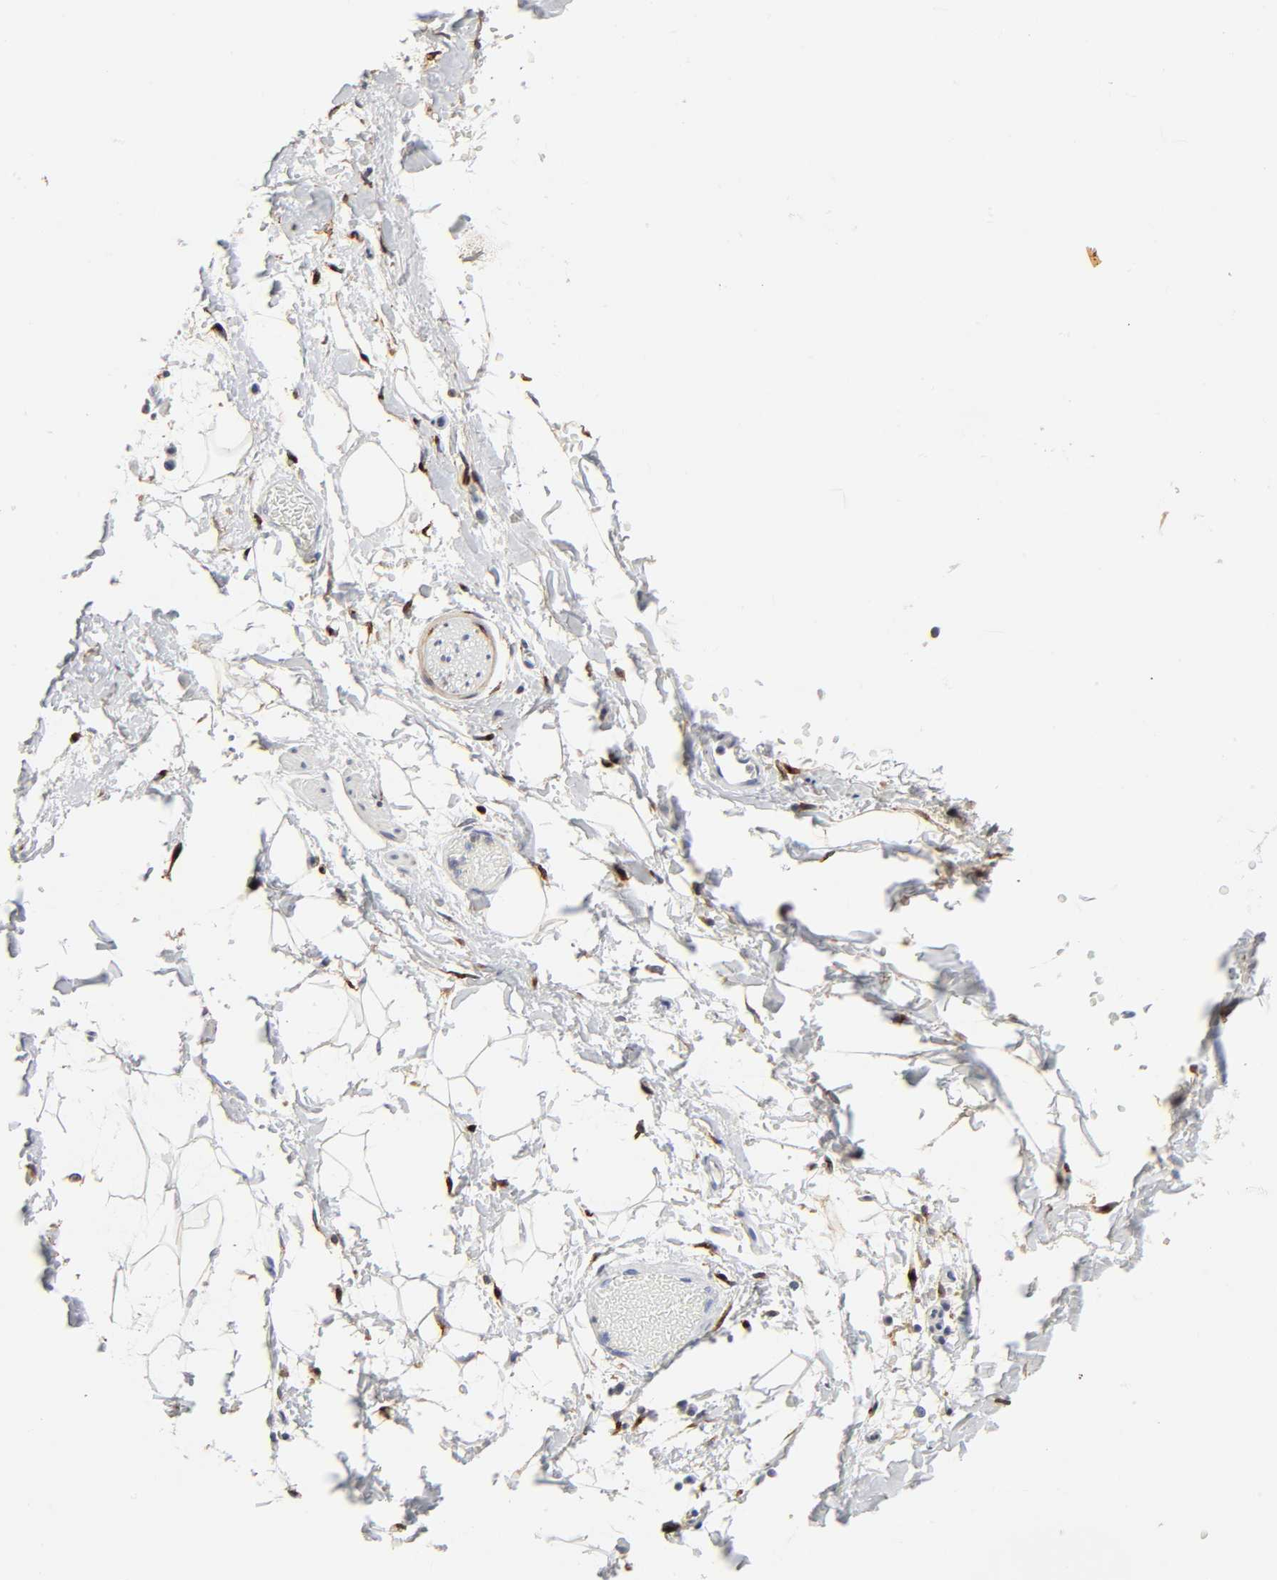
{"staining": {"intensity": "negative", "quantity": "none", "location": "none"}, "tissue": "adipose tissue", "cell_type": "Adipocytes", "image_type": "normal", "snomed": [{"axis": "morphology", "description": "Normal tissue, NOS"}, {"axis": "topography", "description": "Soft tissue"}, {"axis": "topography", "description": "Peripheral nerve tissue"}], "caption": "Adipocytes are negative for brown protein staining in unremarkable adipose tissue. (DAB immunohistochemistry with hematoxylin counter stain).", "gene": "LRP1", "patient": {"sex": "female", "age": 71}}